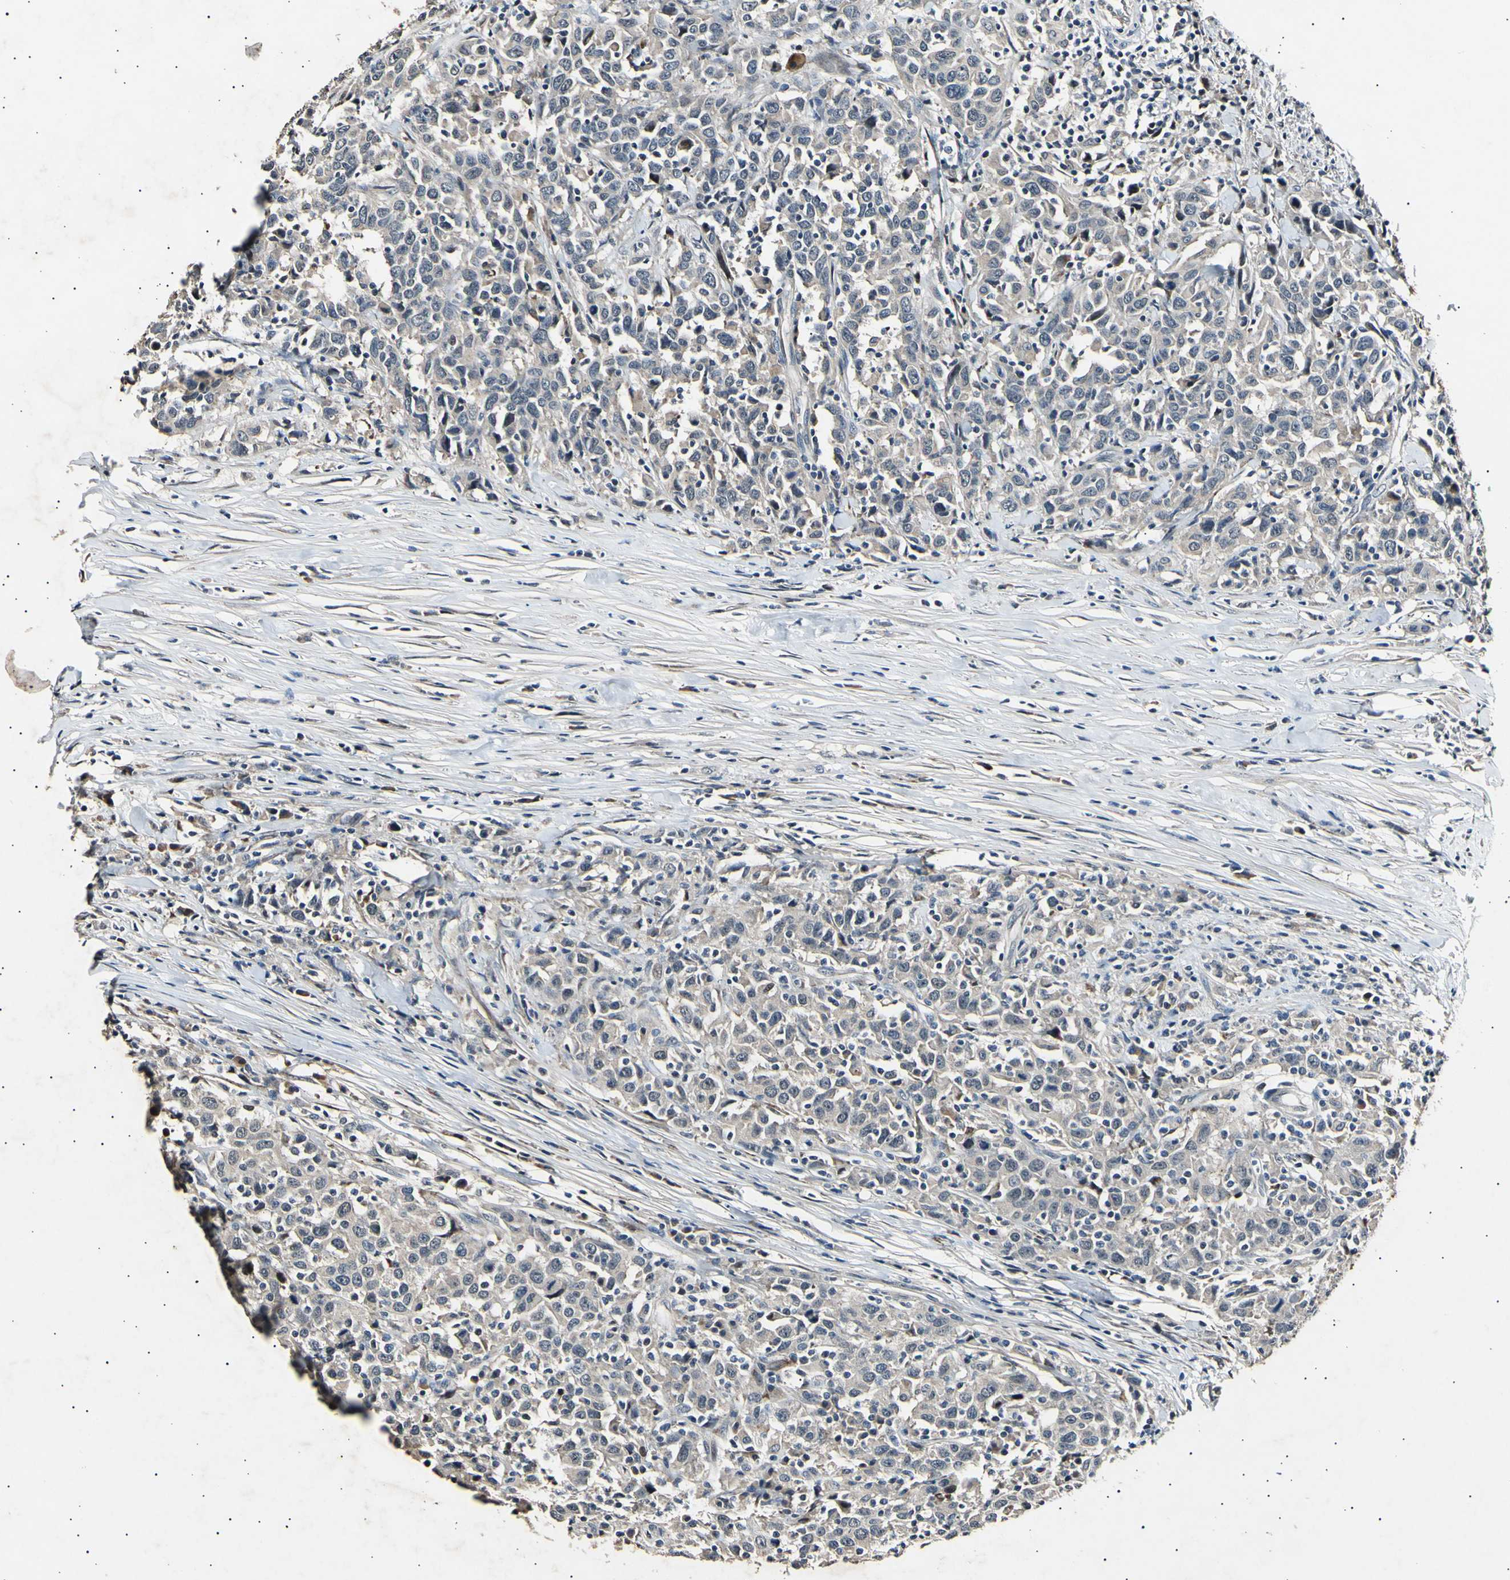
{"staining": {"intensity": "weak", "quantity": "<25%", "location": "cytoplasmic/membranous"}, "tissue": "urothelial cancer", "cell_type": "Tumor cells", "image_type": "cancer", "snomed": [{"axis": "morphology", "description": "Urothelial carcinoma, High grade"}, {"axis": "topography", "description": "Urinary bladder"}], "caption": "IHC of high-grade urothelial carcinoma demonstrates no expression in tumor cells.", "gene": "ADCY3", "patient": {"sex": "male", "age": 61}}